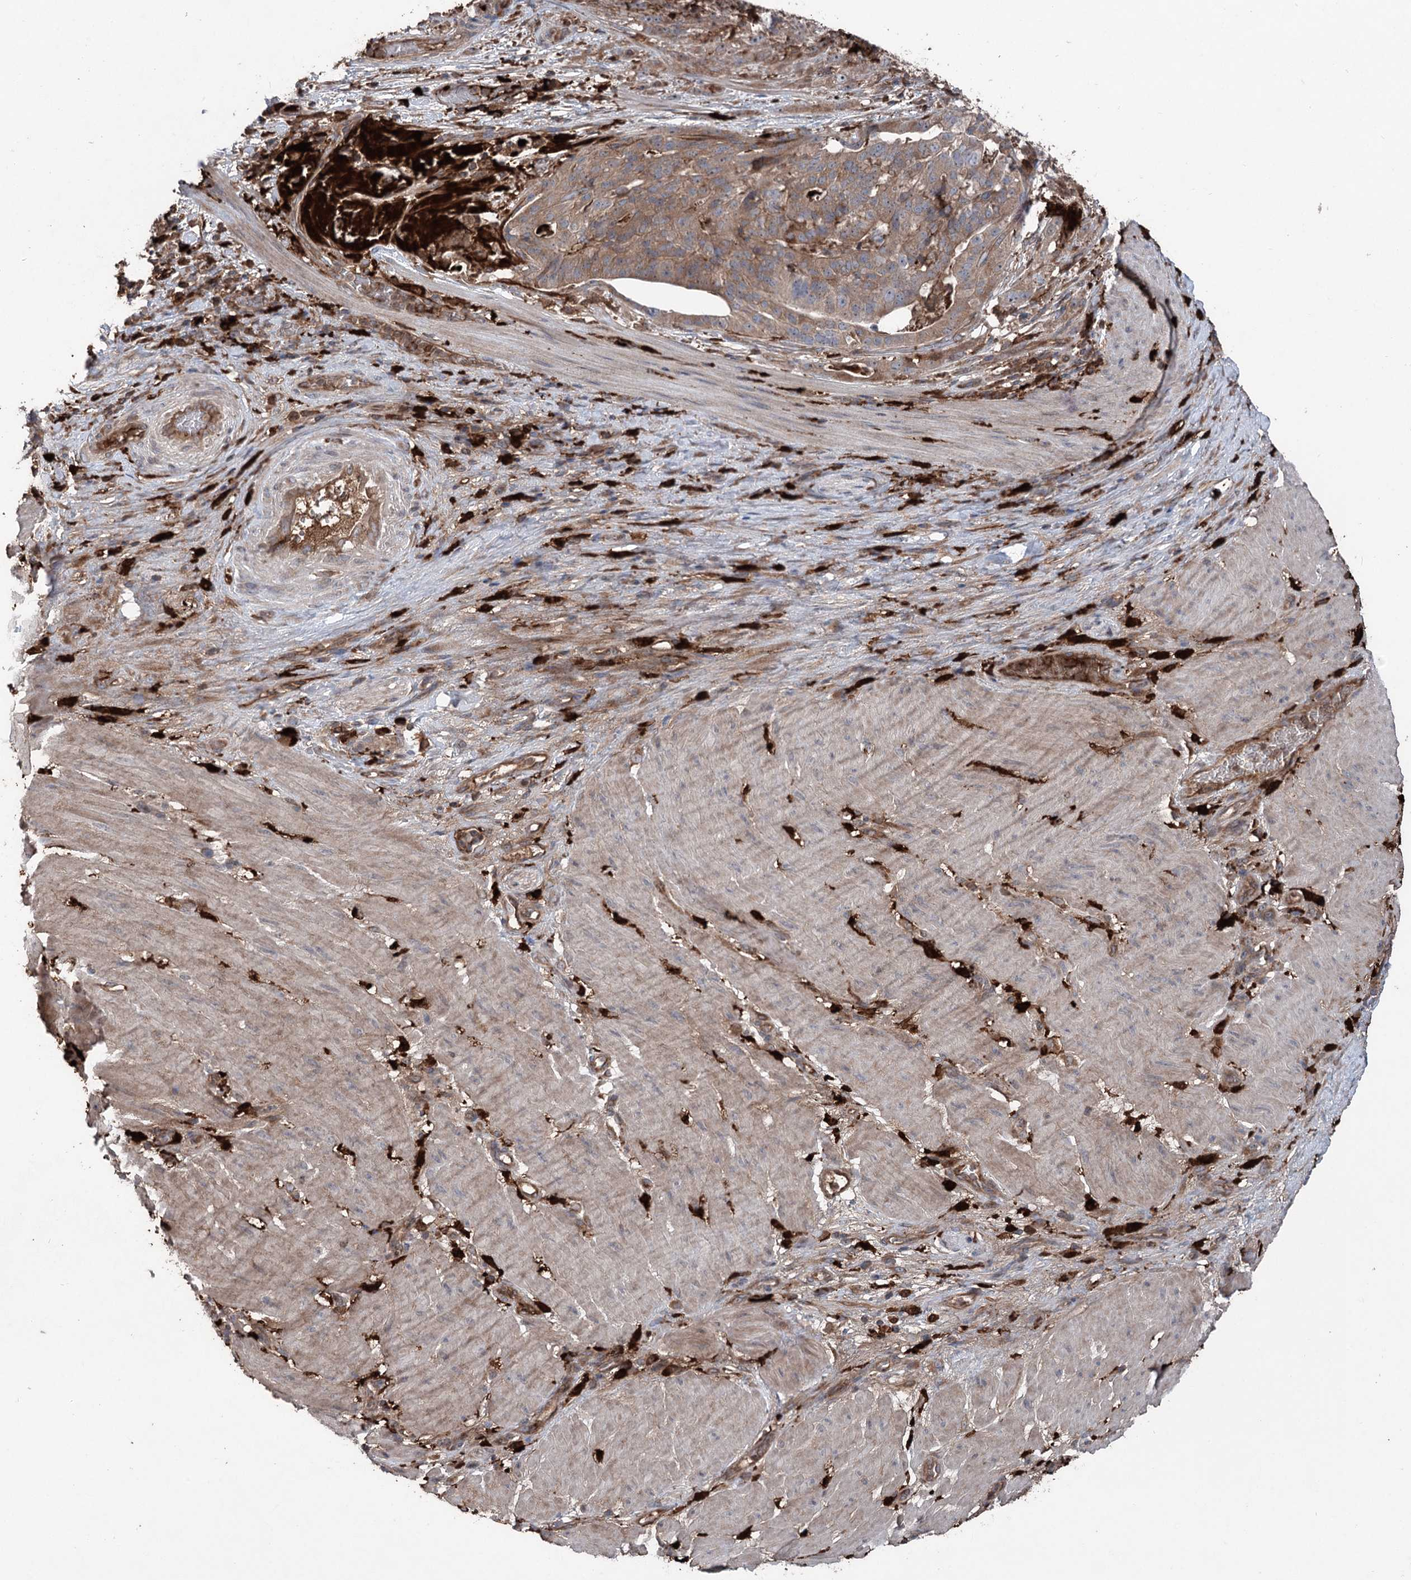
{"staining": {"intensity": "moderate", "quantity": ">75%", "location": "cytoplasmic/membranous"}, "tissue": "stomach cancer", "cell_type": "Tumor cells", "image_type": "cancer", "snomed": [{"axis": "morphology", "description": "Adenocarcinoma, NOS"}, {"axis": "topography", "description": "Stomach"}], "caption": "The histopathology image reveals immunohistochemical staining of stomach cancer. There is moderate cytoplasmic/membranous staining is present in approximately >75% of tumor cells.", "gene": "PPP1R21", "patient": {"sex": "male", "age": 48}}